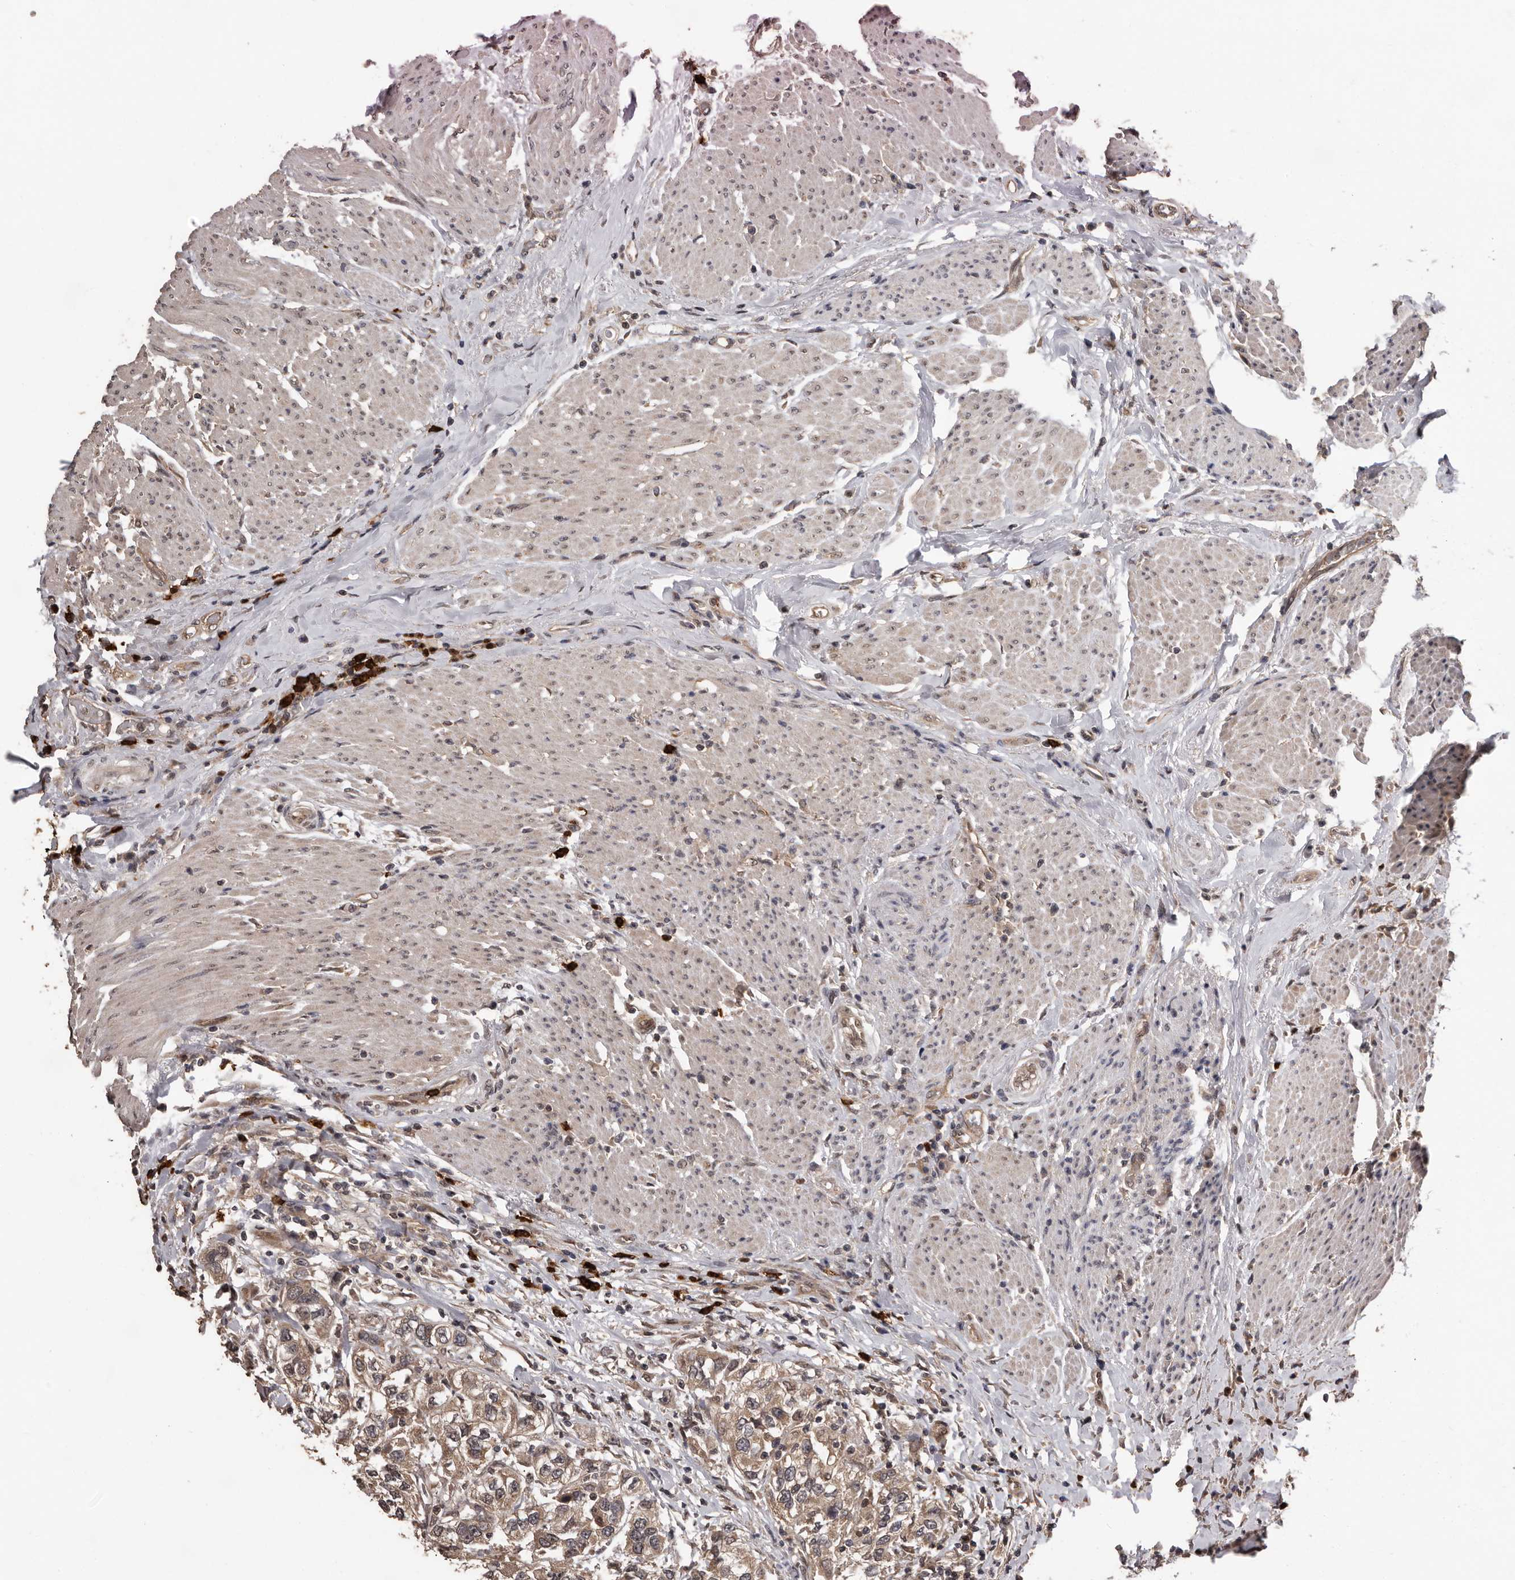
{"staining": {"intensity": "weak", "quantity": ">75%", "location": "cytoplasmic/membranous"}, "tissue": "urothelial cancer", "cell_type": "Tumor cells", "image_type": "cancer", "snomed": [{"axis": "morphology", "description": "Urothelial carcinoma, High grade"}, {"axis": "topography", "description": "Urinary bladder"}], "caption": "Protein staining shows weak cytoplasmic/membranous expression in approximately >75% of tumor cells in urothelial cancer.", "gene": "VPS37A", "patient": {"sex": "female", "age": 80}}